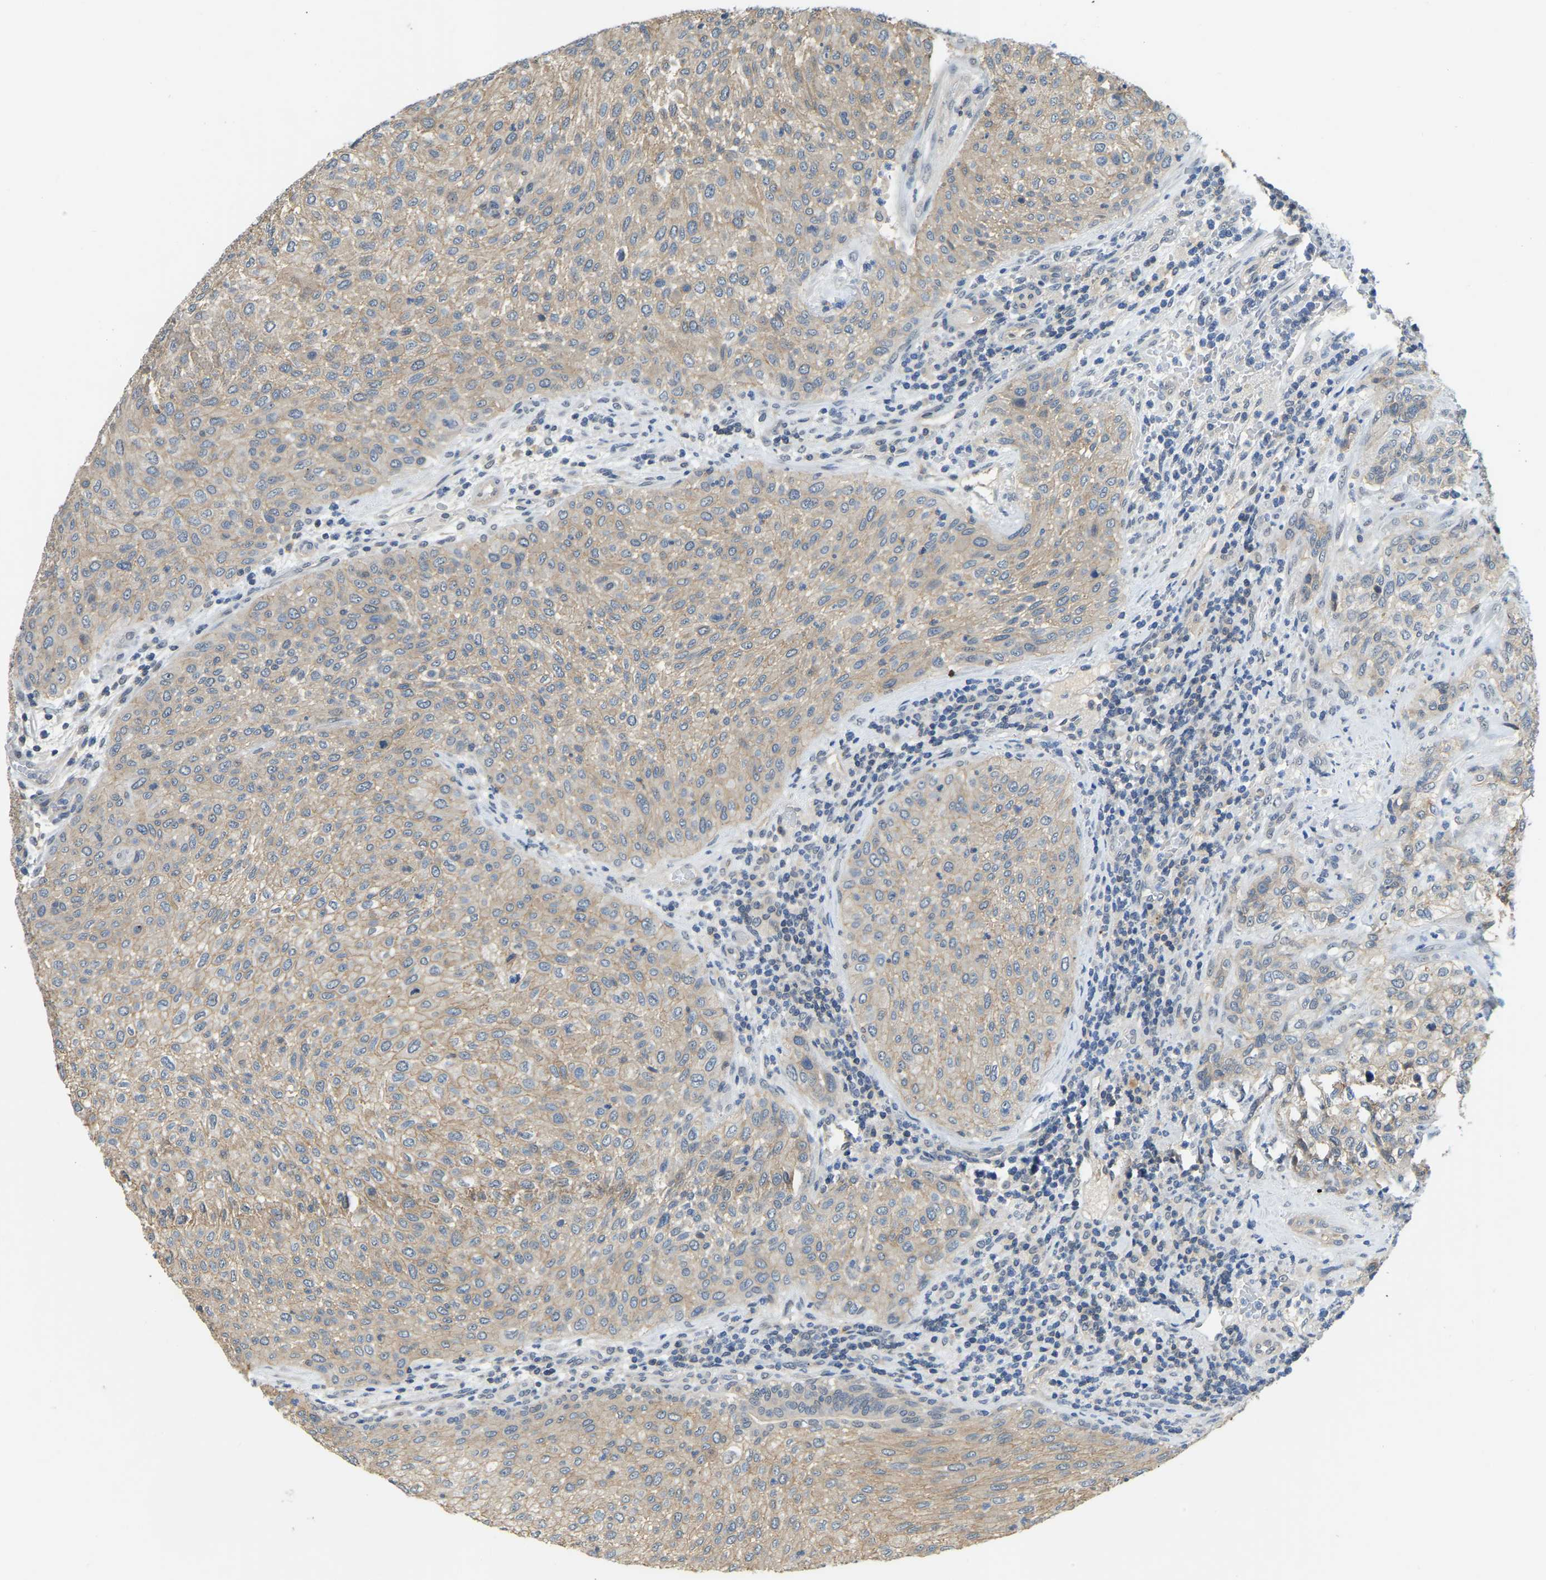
{"staining": {"intensity": "weak", "quantity": ">75%", "location": "cytoplasmic/membranous"}, "tissue": "urothelial cancer", "cell_type": "Tumor cells", "image_type": "cancer", "snomed": [{"axis": "morphology", "description": "Urothelial carcinoma, Low grade"}, {"axis": "morphology", "description": "Urothelial carcinoma, High grade"}, {"axis": "topography", "description": "Urinary bladder"}], "caption": "Human urothelial cancer stained with a protein marker shows weak staining in tumor cells.", "gene": "AHNAK", "patient": {"sex": "male", "age": 35}}